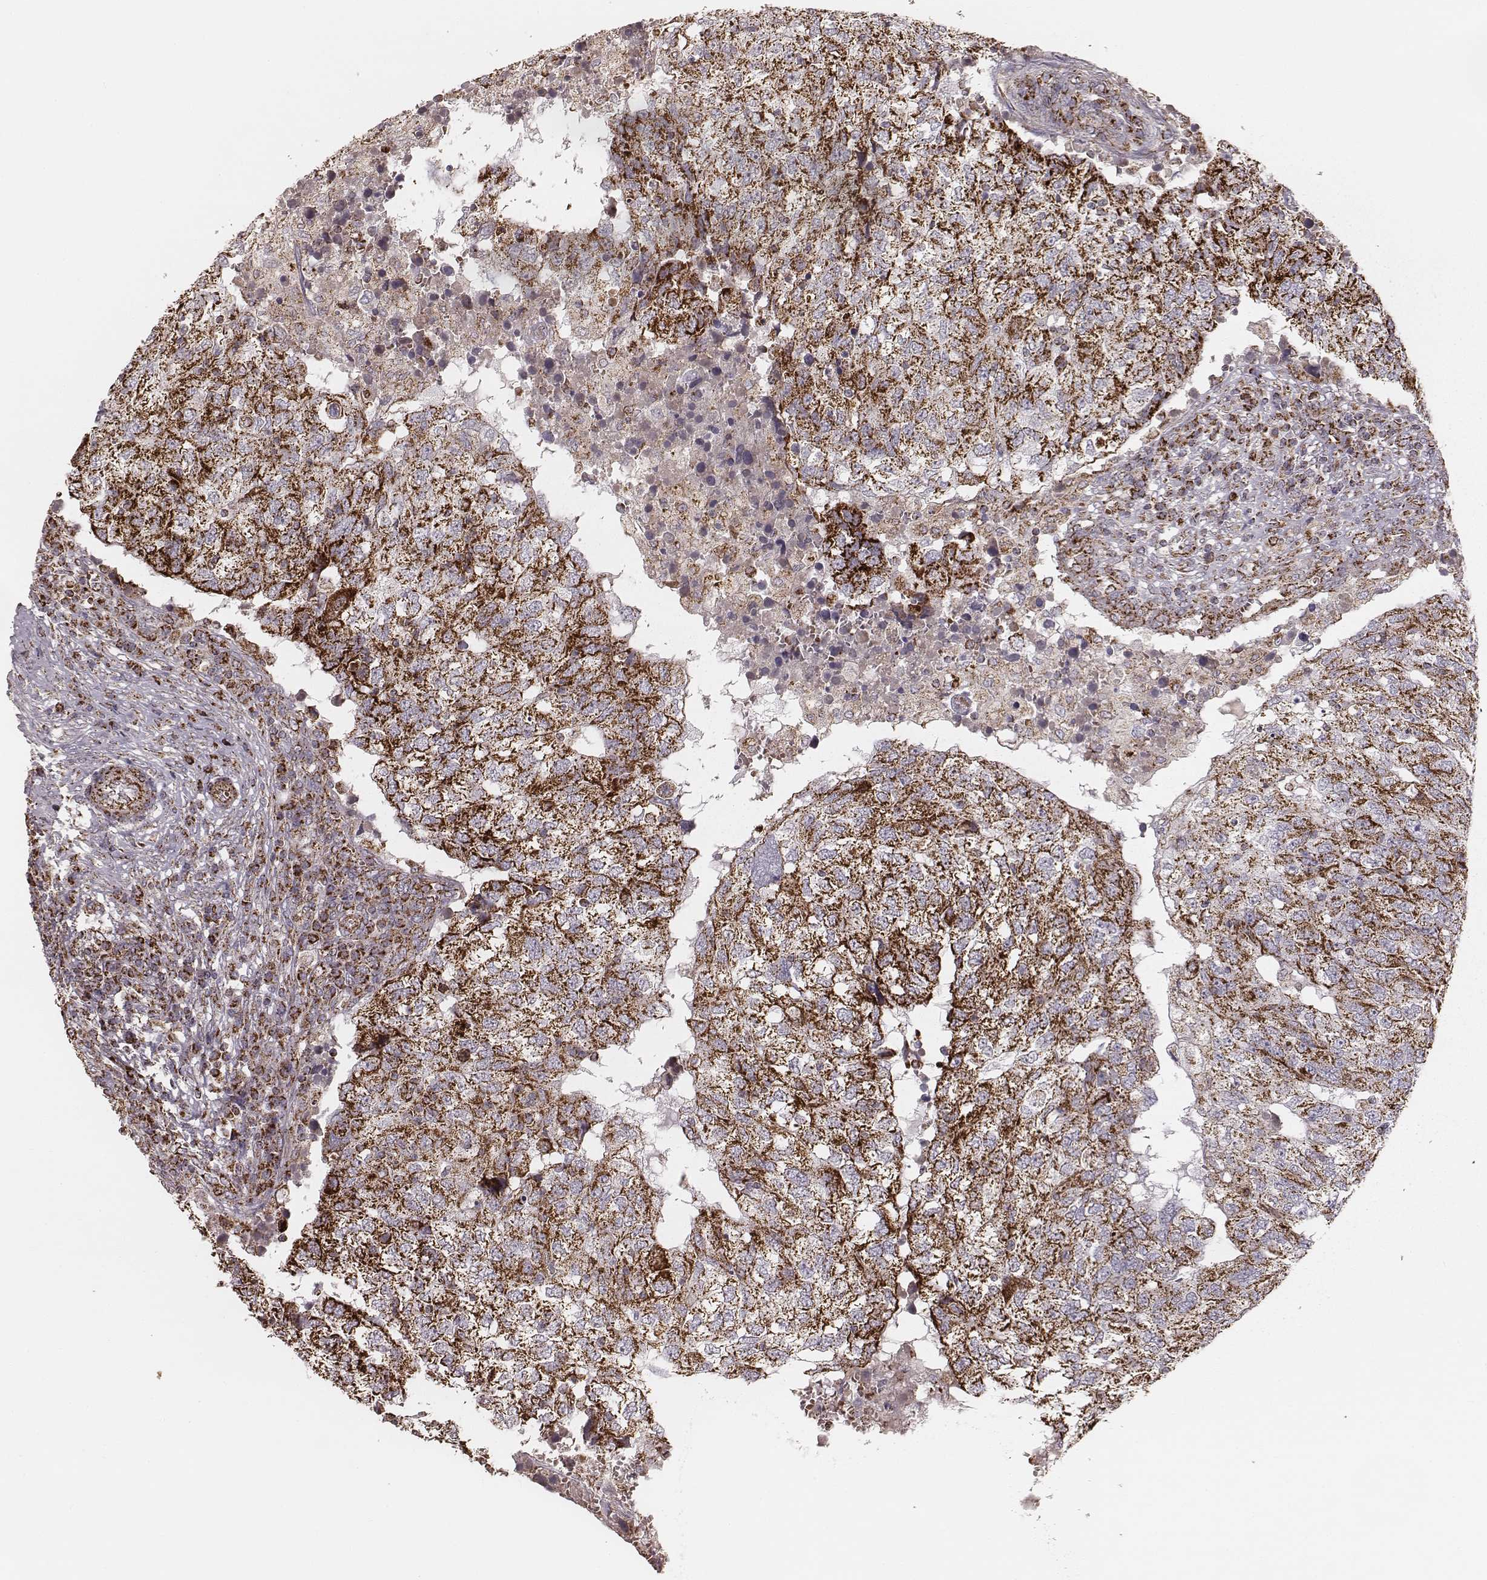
{"staining": {"intensity": "strong", "quantity": ">75%", "location": "cytoplasmic/membranous"}, "tissue": "breast cancer", "cell_type": "Tumor cells", "image_type": "cancer", "snomed": [{"axis": "morphology", "description": "Duct carcinoma"}, {"axis": "topography", "description": "Breast"}], "caption": "DAB (3,3'-diaminobenzidine) immunohistochemical staining of breast cancer (infiltrating ductal carcinoma) demonstrates strong cytoplasmic/membranous protein positivity in about >75% of tumor cells.", "gene": "TUFM", "patient": {"sex": "female", "age": 30}}